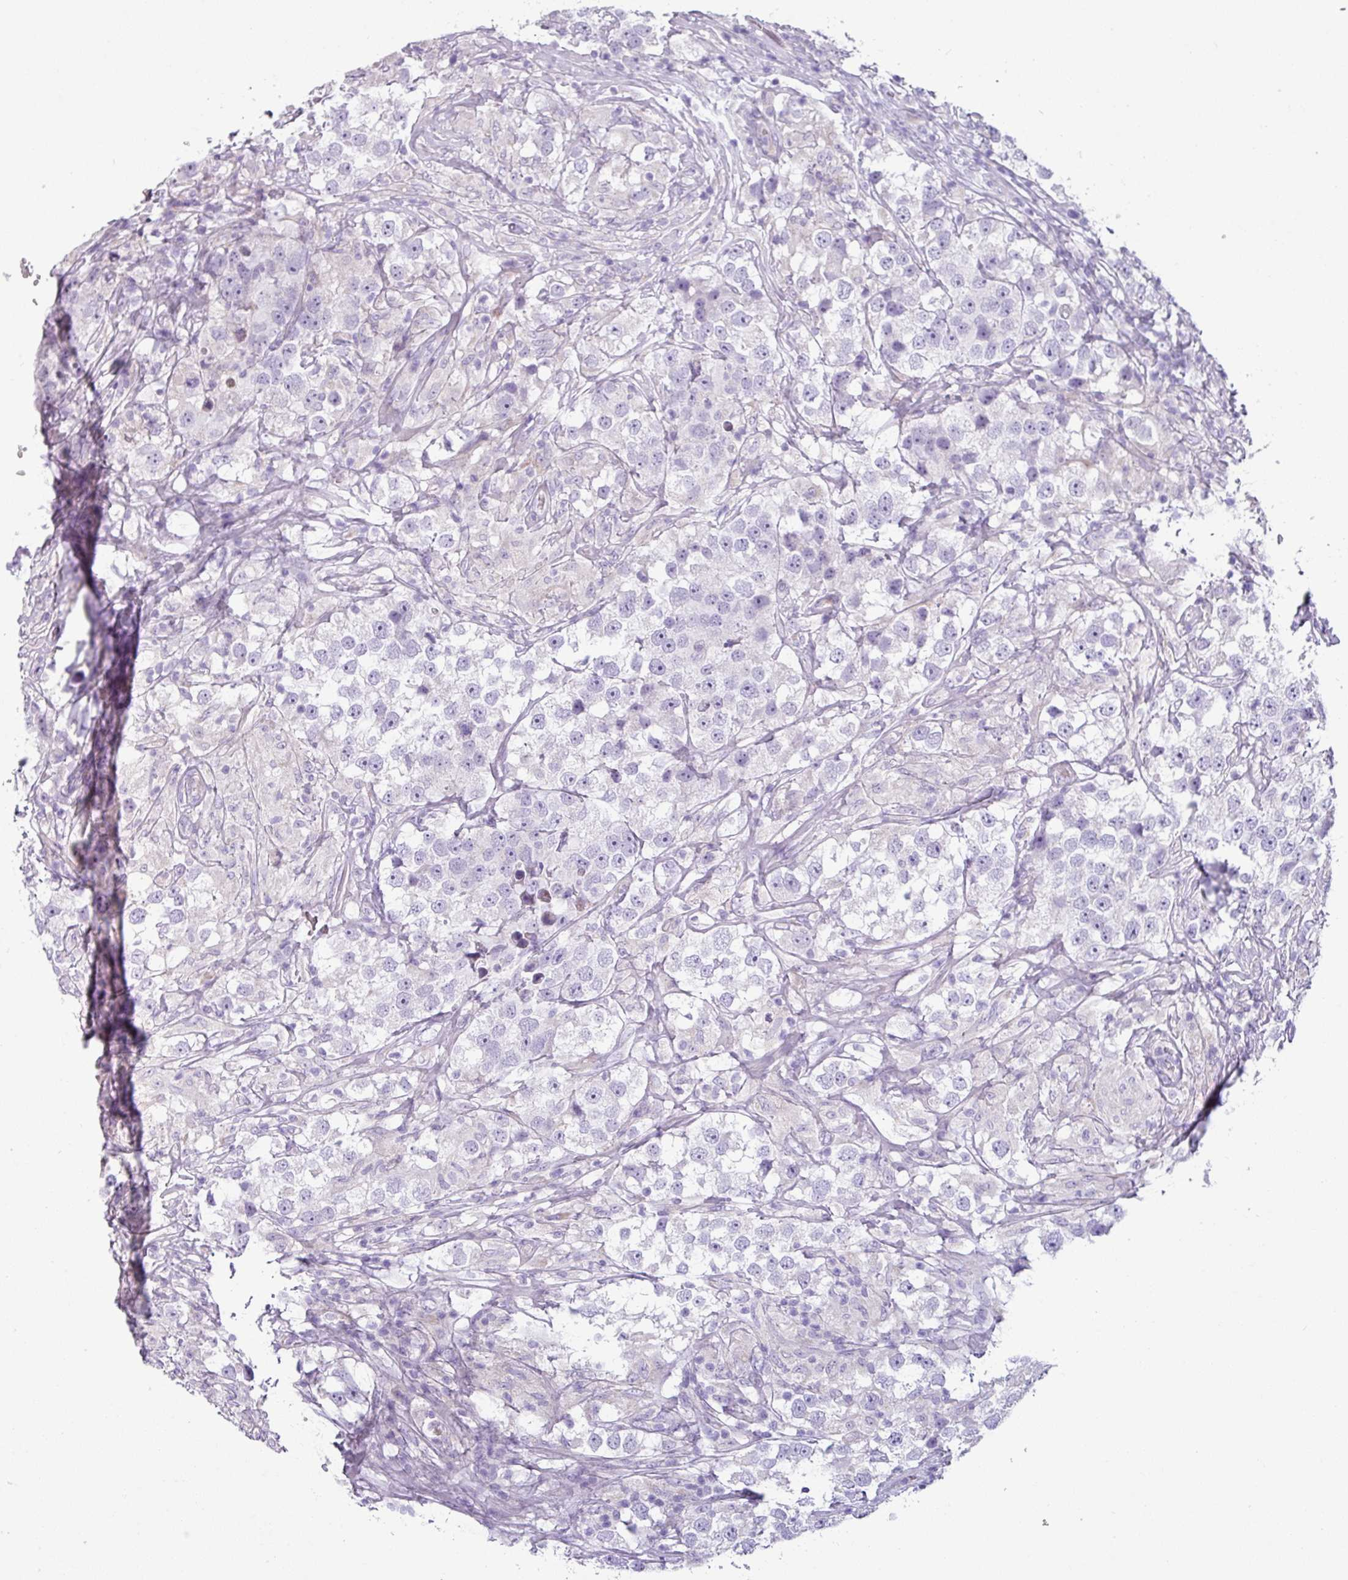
{"staining": {"intensity": "negative", "quantity": "none", "location": "none"}, "tissue": "testis cancer", "cell_type": "Tumor cells", "image_type": "cancer", "snomed": [{"axis": "morphology", "description": "Seminoma, NOS"}, {"axis": "topography", "description": "Testis"}], "caption": "DAB (3,3'-diaminobenzidine) immunohistochemical staining of testis cancer displays no significant positivity in tumor cells. (Brightfield microscopy of DAB (3,3'-diaminobenzidine) immunohistochemistry (IHC) at high magnification).", "gene": "RGS16", "patient": {"sex": "male", "age": 46}}